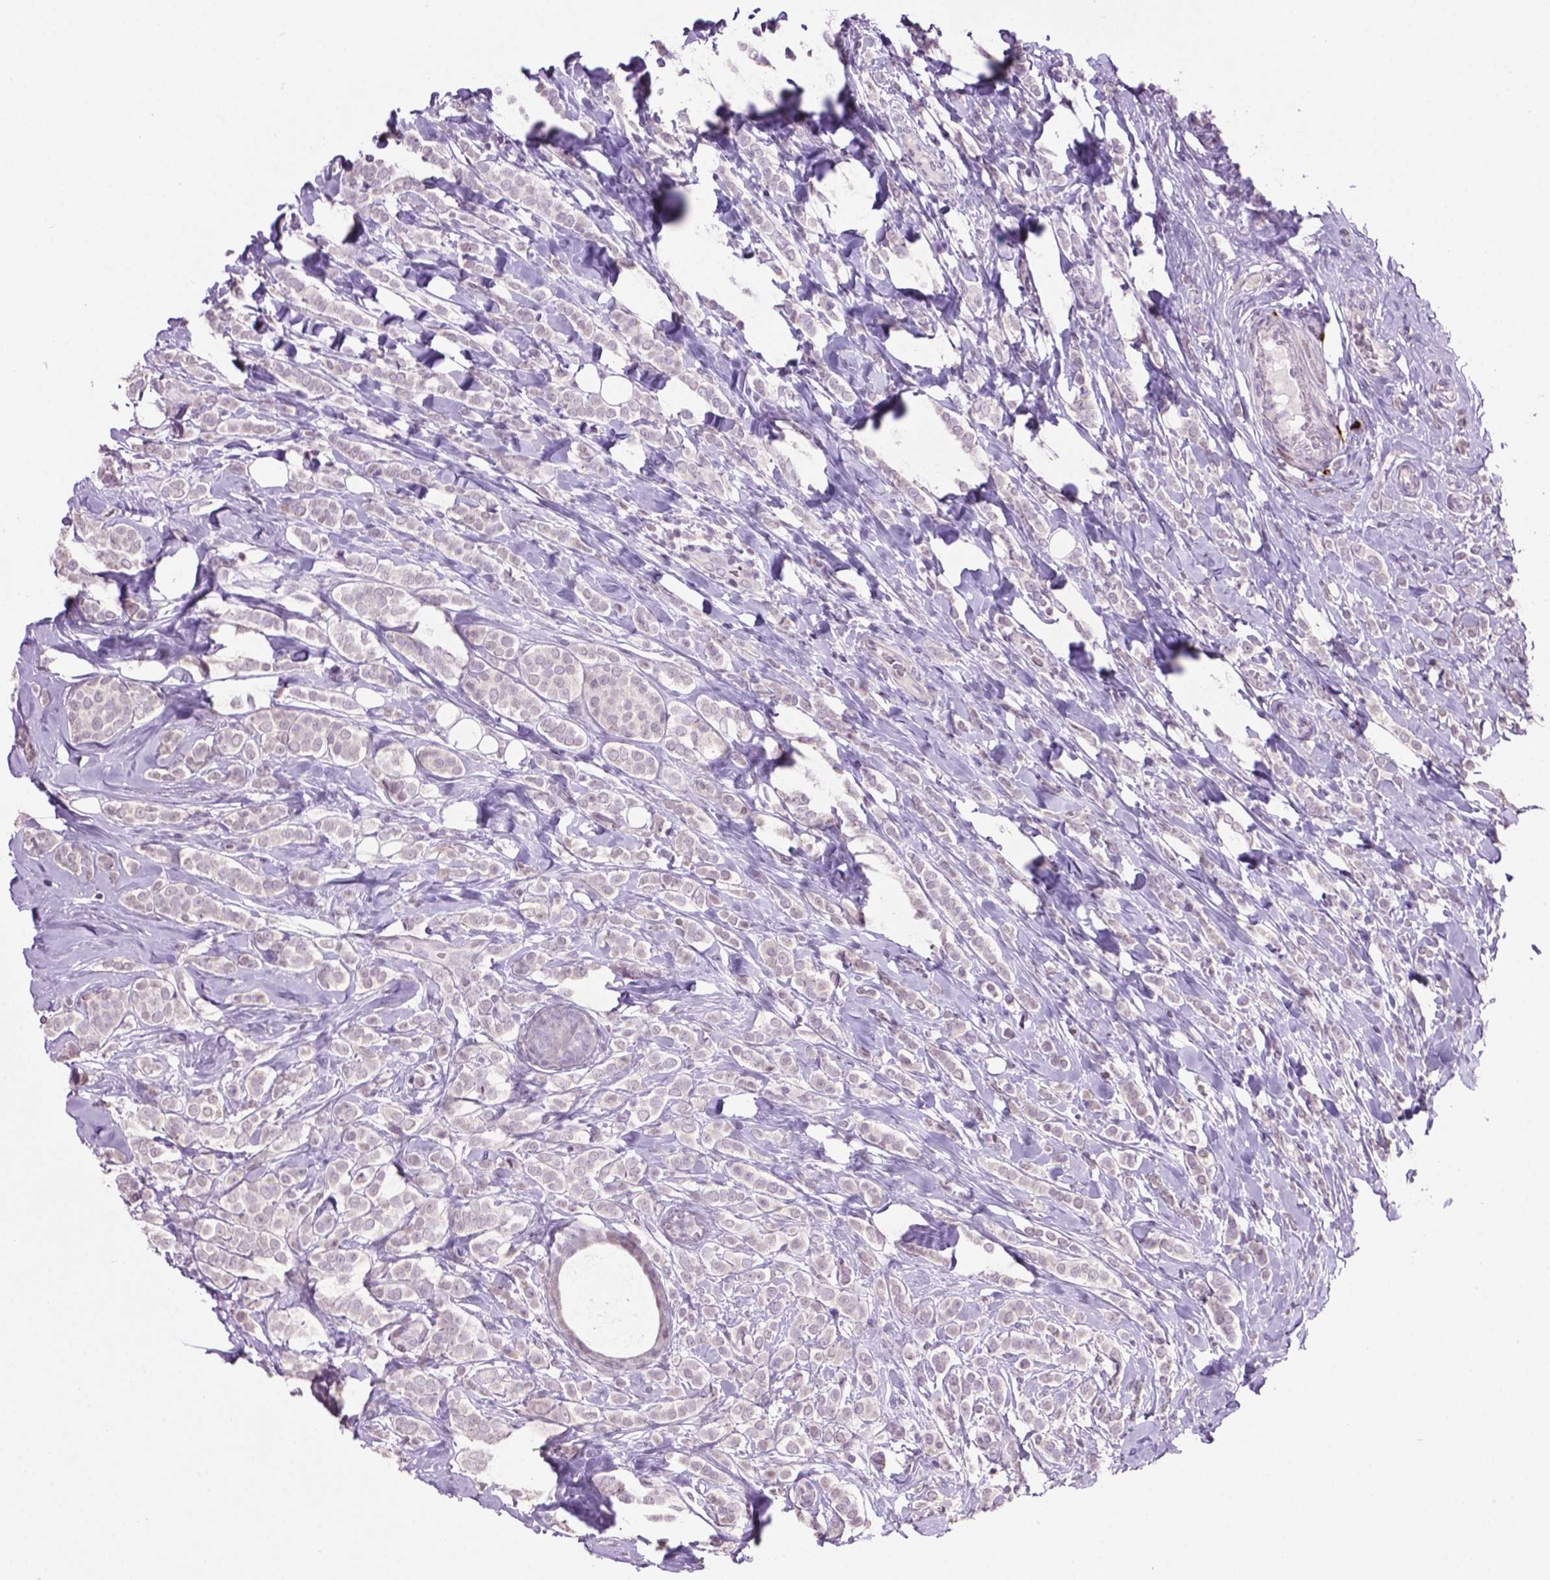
{"staining": {"intensity": "negative", "quantity": "none", "location": "none"}, "tissue": "breast cancer", "cell_type": "Tumor cells", "image_type": "cancer", "snomed": [{"axis": "morphology", "description": "Lobular carcinoma"}, {"axis": "topography", "description": "Breast"}], "caption": "High power microscopy histopathology image of an immunohistochemistry photomicrograph of breast cancer, revealing no significant expression in tumor cells.", "gene": "TH", "patient": {"sex": "female", "age": 49}}